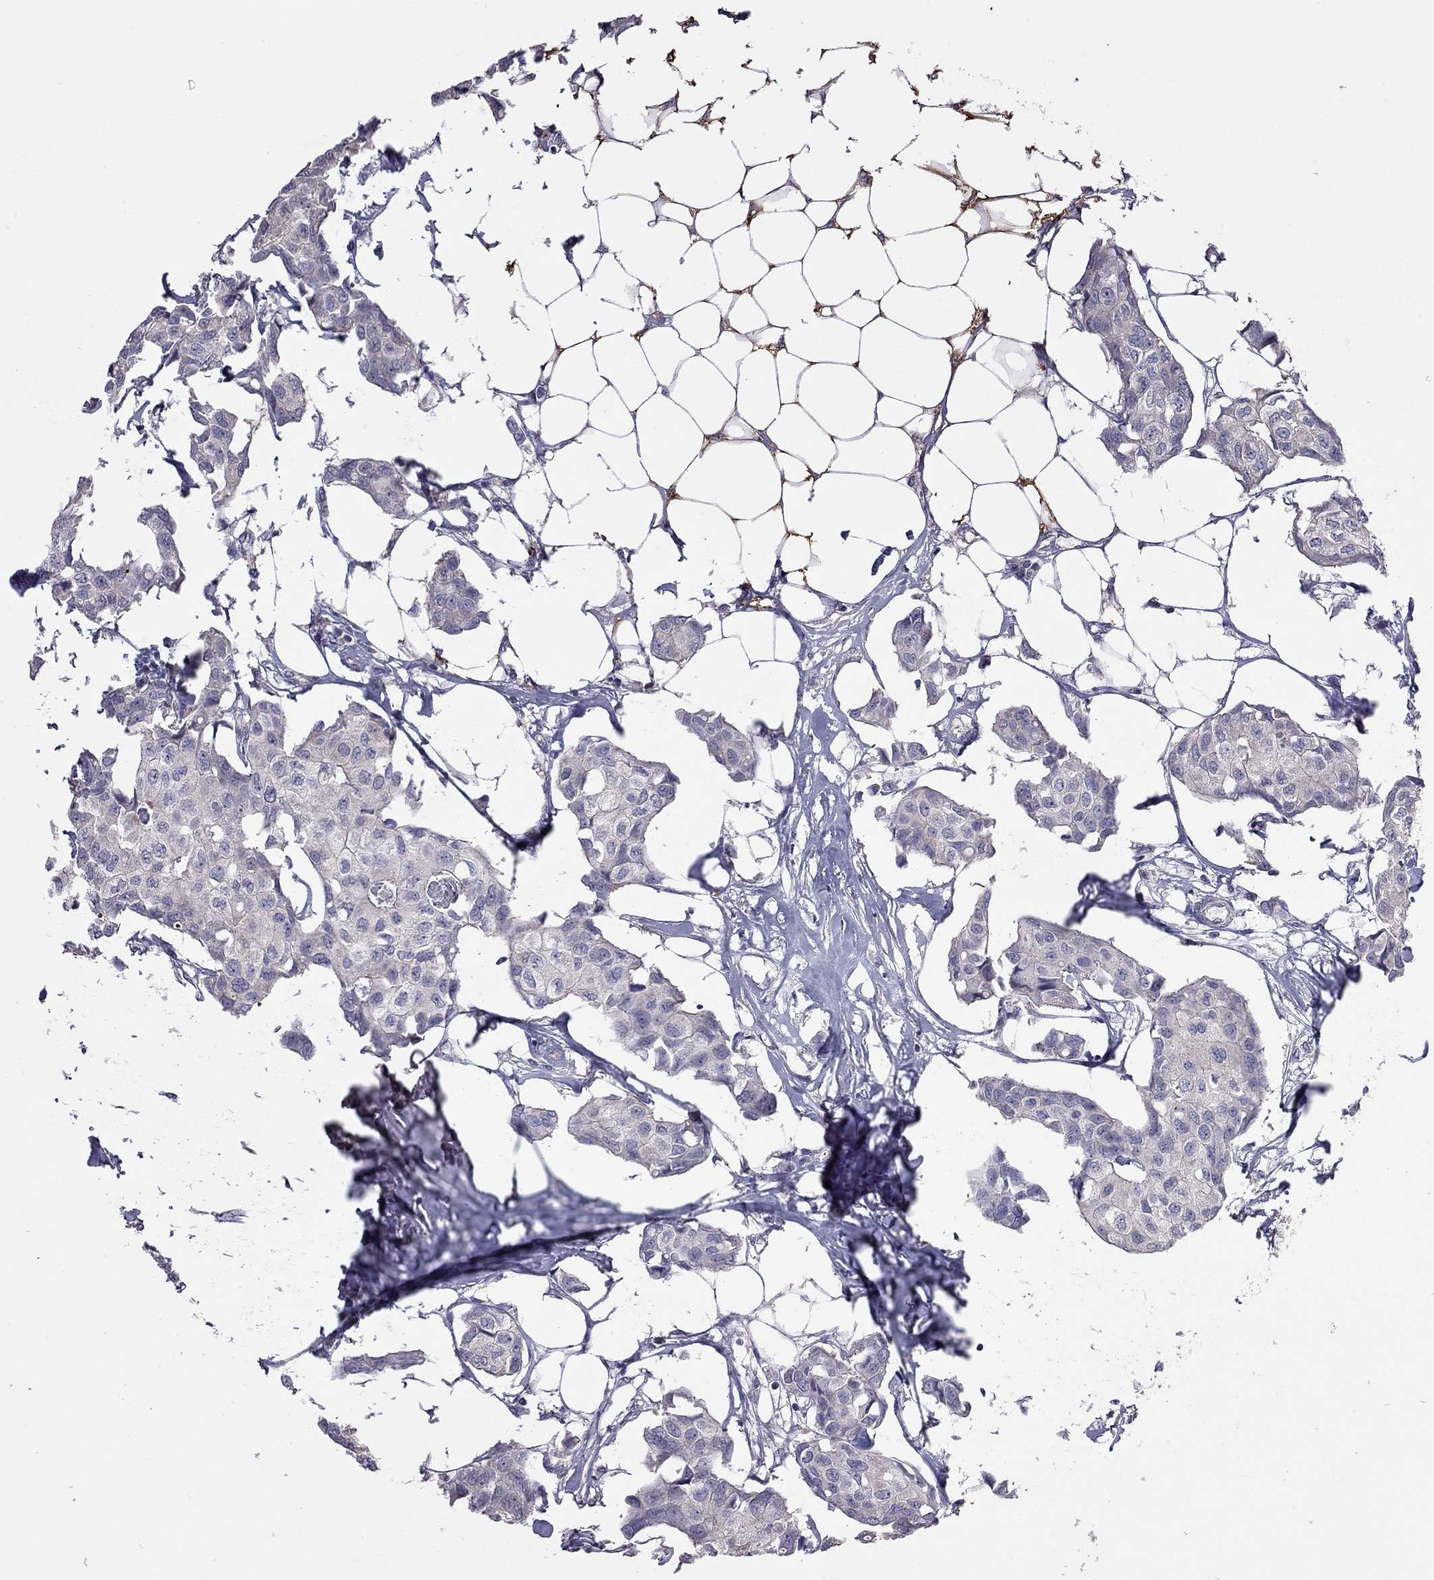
{"staining": {"intensity": "negative", "quantity": "none", "location": "none"}, "tissue": "breast cancer", "cell_type": "Tumor cells", "image_type": "cancer", "snomed": [{"axis": "morphology", "description": "Duct carcinoma"}, {"axis": "topography", "description": "Breast"}], "caption": "Breast cancer stained for a protein using immunohistochemistry exhibits no staining tumor cells.", "gene": "FEZ1", "patient": {"sex": "female", "age": 80}}